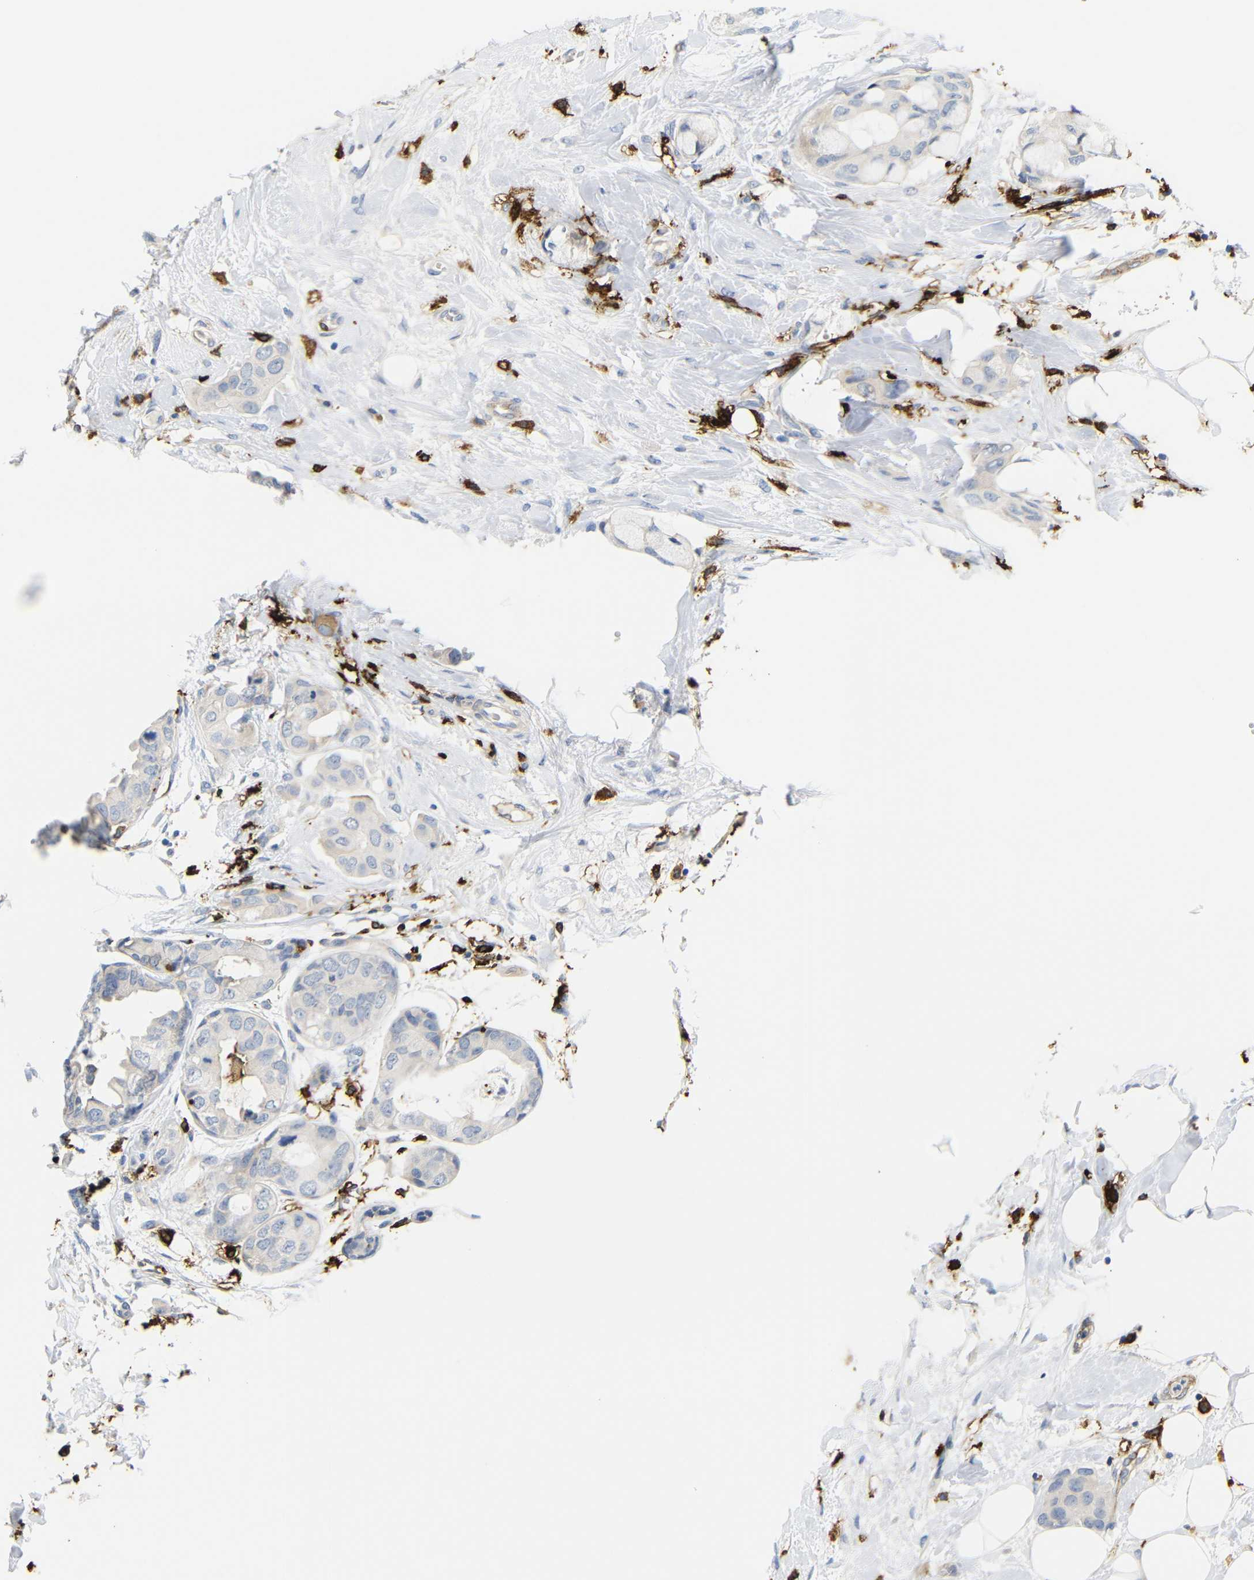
{"staining": {"intensity": "weak", "quantity": "<25%", "location": "cytoplasmic/membranous"}, "tissue": "breast cancer", "cell_type": "Tumor cells", "image_type": "cancer", "snomed": [{"axis": "morphology", "description": "Duct carcinoma"}, {"axis": "topography", "description": "Breast"}], "caption": "Tumor cells show no significant expression in breast infiltrating ductal carcinoma.", "gene": "HLA-DQB1", "patient": {"sex": "female", "age": 40}}